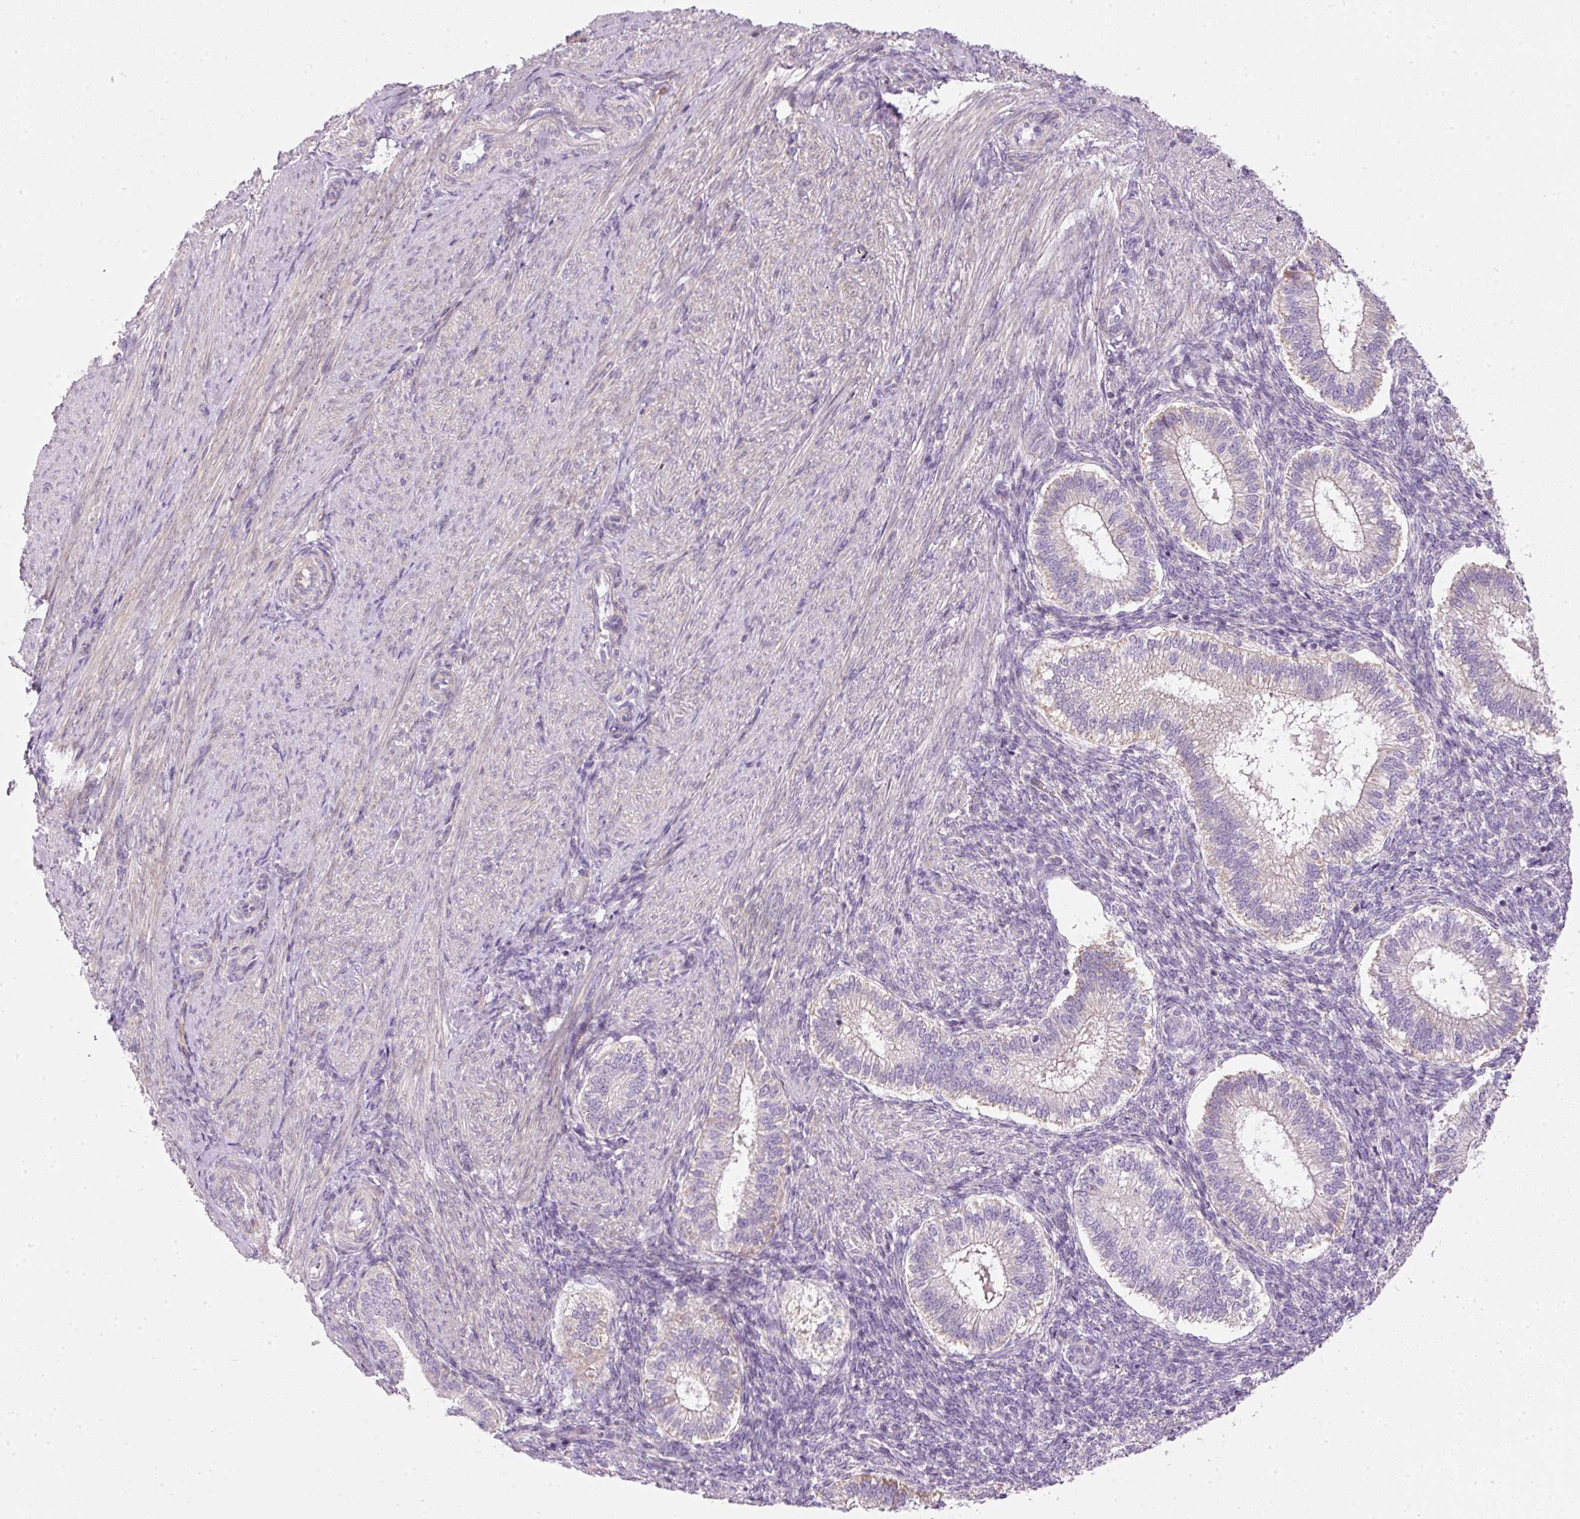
{"staining": {"intensity": "negative", "quantity": "none", "location": "none"}, "tissue": "endometrium", "cell_type": "Cells in endometrial stroma", "image_type": "normal", "snomed": [{"axis": "morphology", "description": "Normal tissue, NOS"}, {"axis": "topography", "description": "Endometrium"}], "caption": "Immunohistochemistry (IHC) micrograph of normal endometrium: endometrium stained with DAB shows no significant protein expression in cells in endometrial stroma. (DAB (3,3'-diaminobenzidine) immunohistochemistry (IHC), high magnification).", "gene": "KPNA5", "patient": {"sex": "female", "age": 25}}